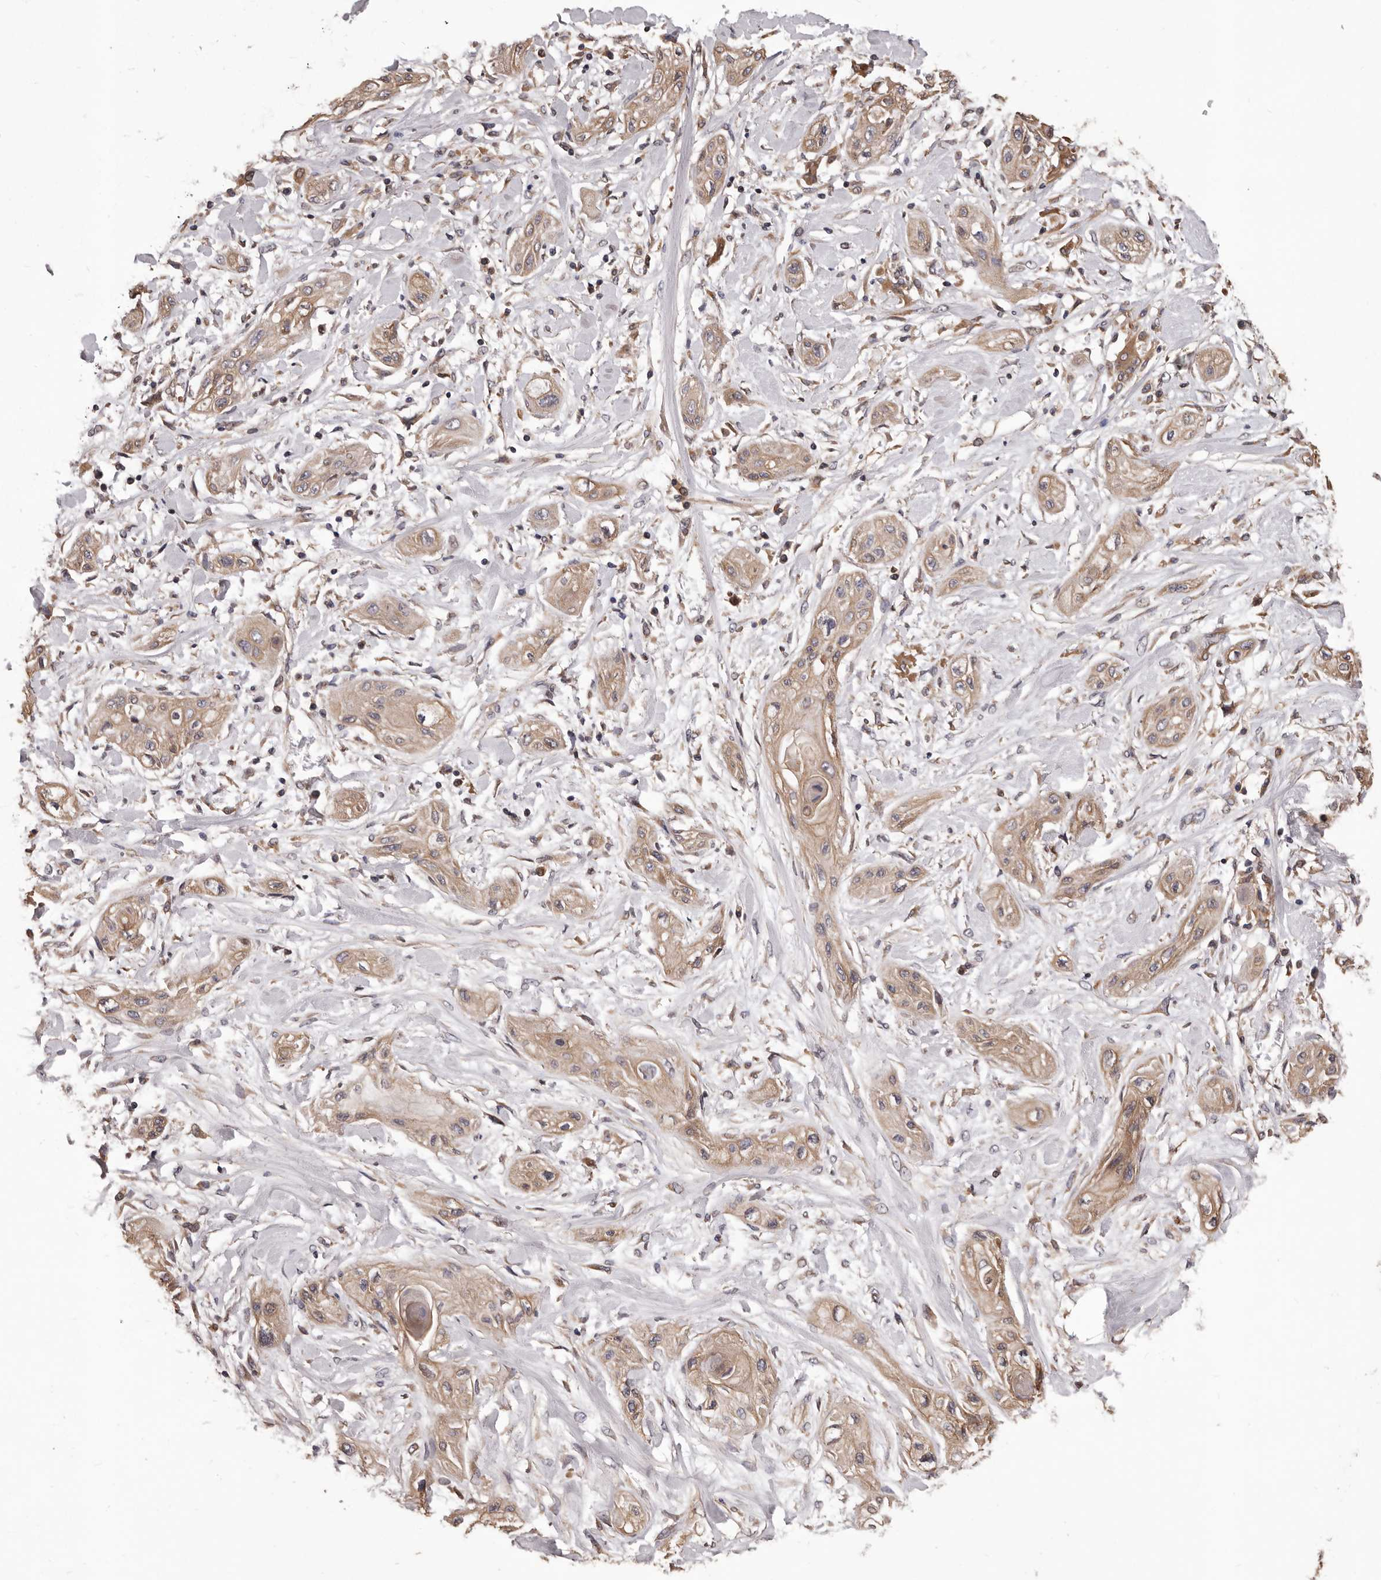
{"staining": {"intensity": "weak", "quantity": ">75%", "location": "cytoplasmic/membranous"}, "tissue": "lung cancer", "cell_type": "Tumor cells", "image_type": "cancer", "snomed": [{"axis": "morphology", "description": "Squamous cell carcinoma, NOS"}, {"axis": "topography", "description": "Lung"}], "caption": "This image reveals lung cancer (squamous cell carcinoma) stained with immunohistochemistry to label a protein in brown. The cytoplasmic/membranous of tumor cells show weak positivity for the protein. Nuclei are counter-stained blue.", "gene": "CEP104", "patient": {"sex": "female", "age": 47}}